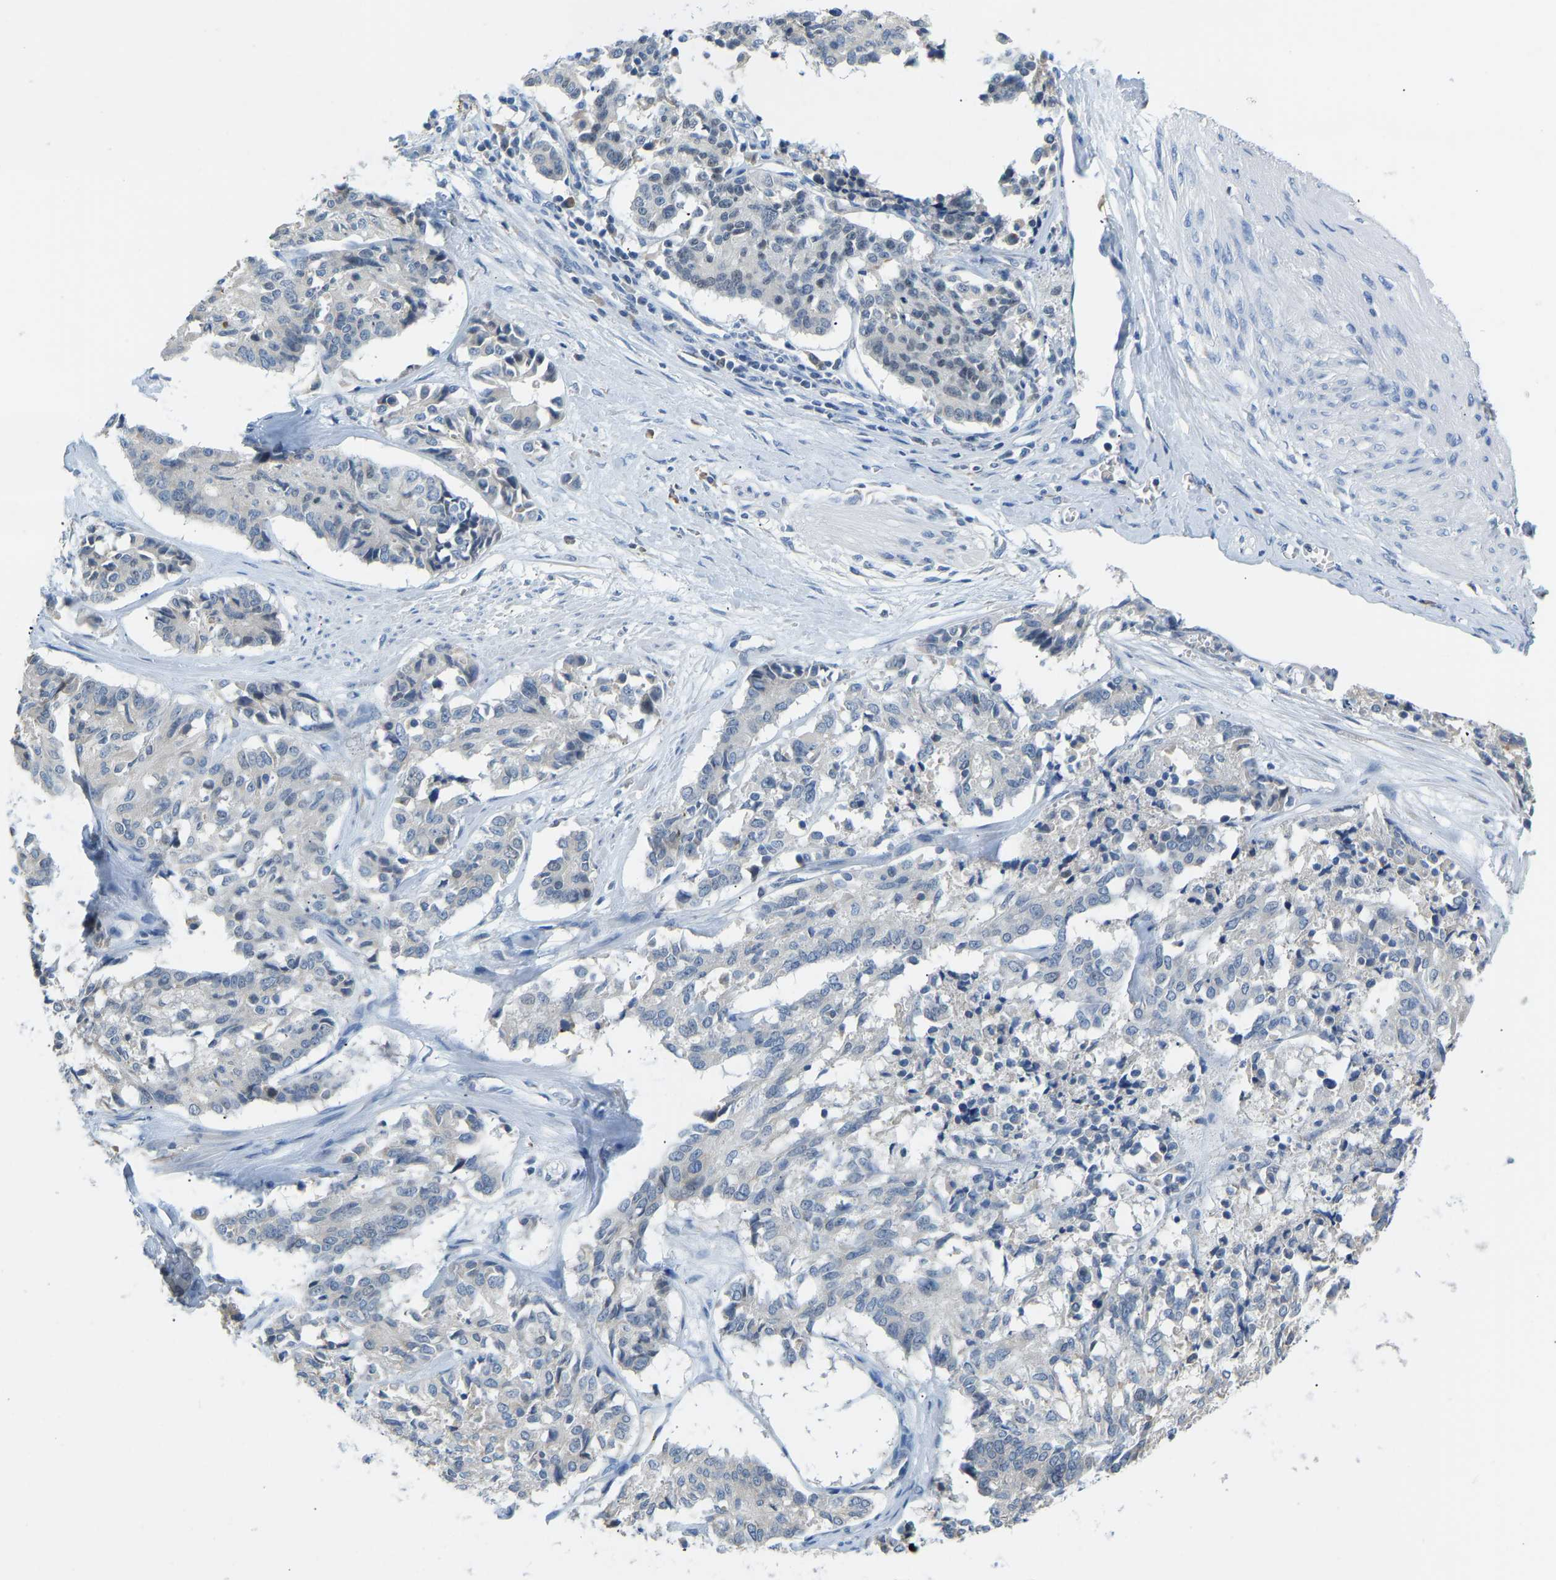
{"staining": {"intensity": "negative", "quantity": "none", "location": "none"}, "tissue": "cervical cancer", "cell_type": "Tumor cells", "image_type": "cancer", "snomed": [{"axis": "morphology", "description": "Squamous cell carcinoma, NOS"}, {"axis": "topography", "description": "Cervix"}], "caption": "Immunohistochemistry (IHC) image of human cervical squamous cell carcinoma stained for a protein (brown), which demonstrates no staining in tumor cells.", "gene": "VRK1", "patient": {"sex": "female", "age": 35}}